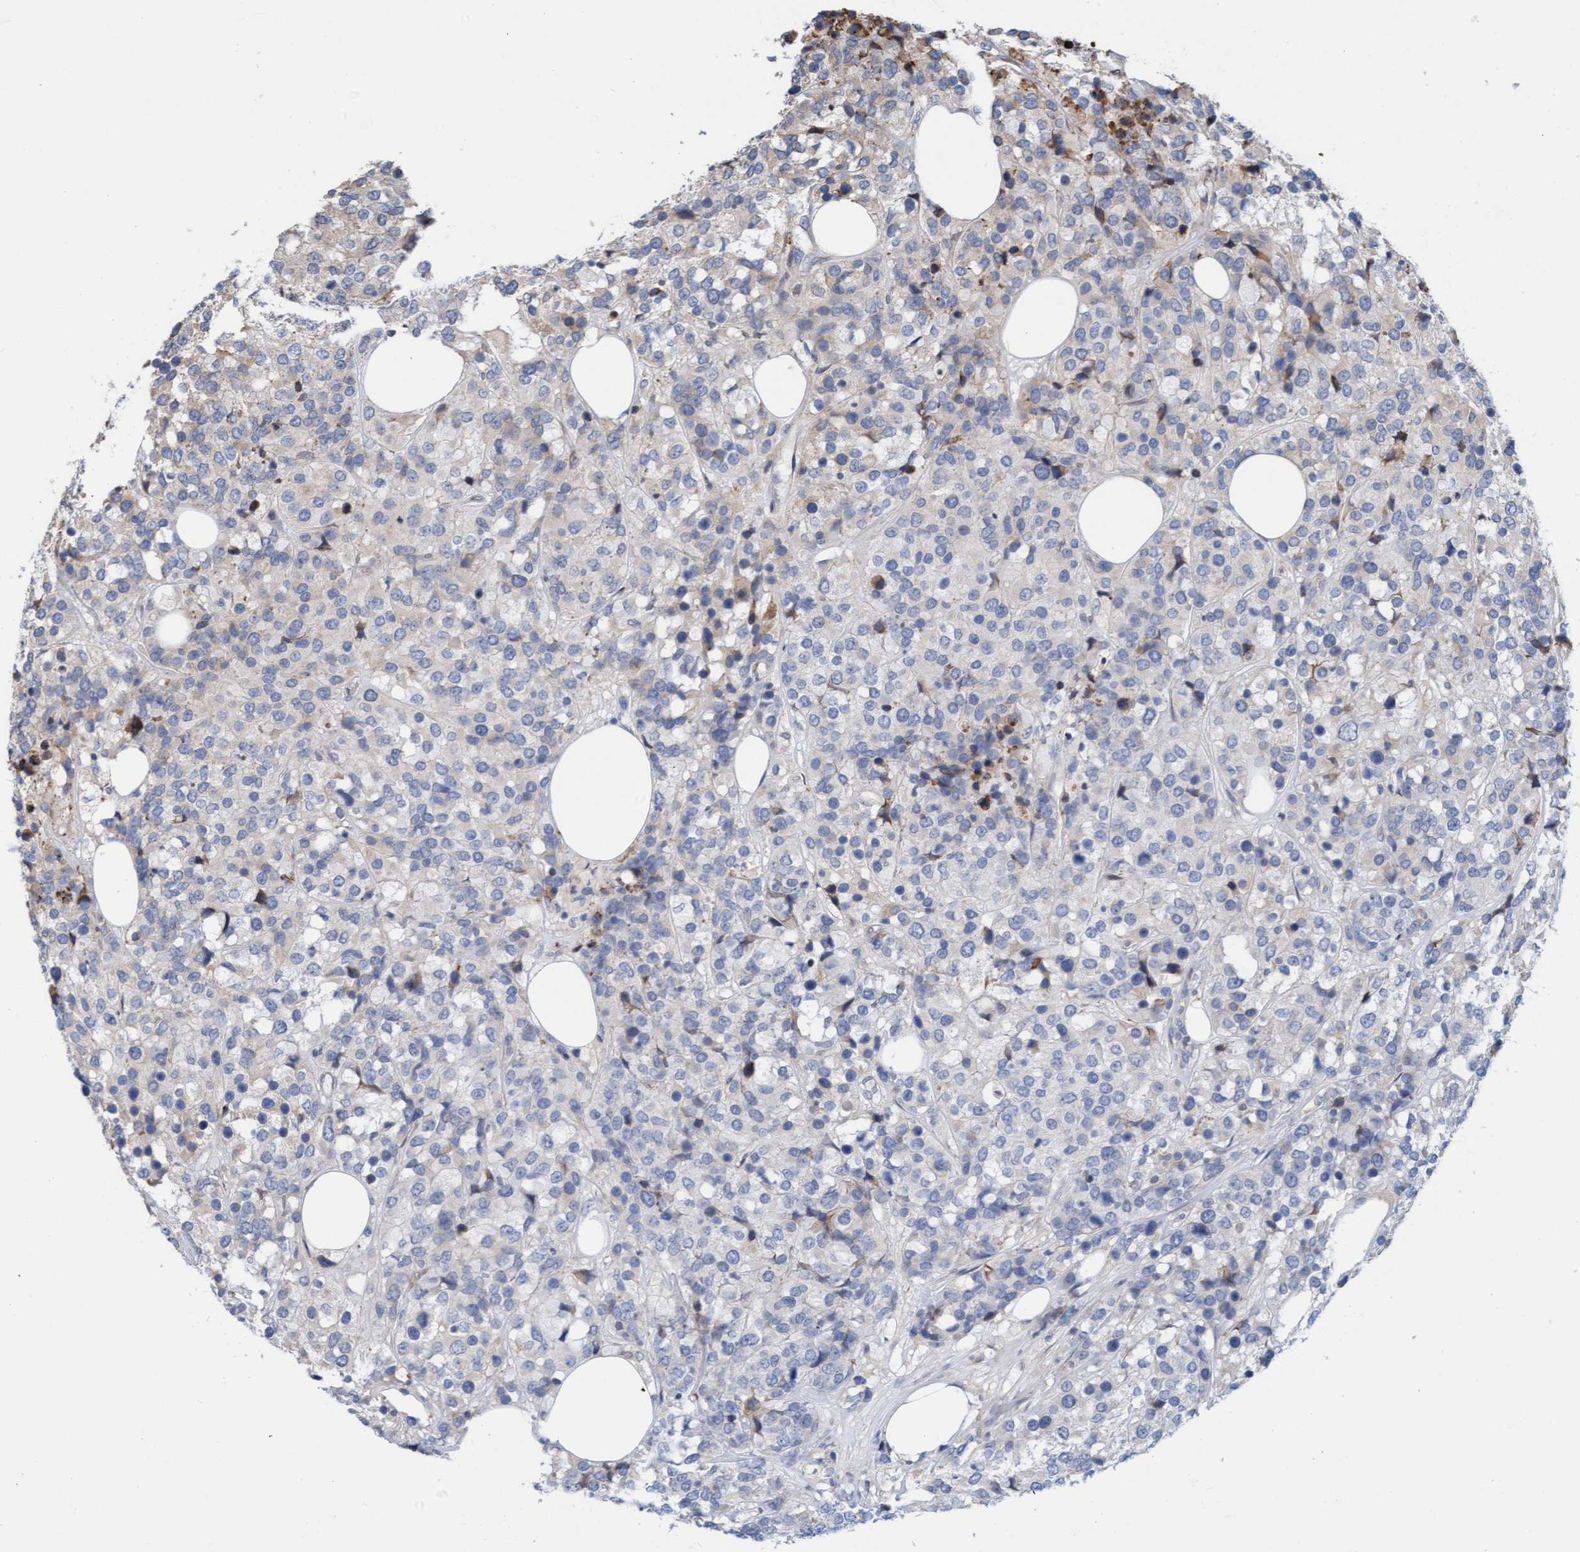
{"staining": {"intensity": "negative", "quantity": "none", "location": "none"}, "tissue": "breast cancer", "cell_type": "Tumor cells", "image_type": "cancer", "snomed": [{"axis": "morphology", "description": "Lobular carcinoma"}, {"axis": "topography", "description": "Breast"}], "caption": "This photomicrograph is of breast cancer stained with IHC to label a protein in brown with the nuclei are counter-stained blue. There is no staining in tumor cells.", "gene": "MMP8", "patient": {"sex": "female", "age": 59}}